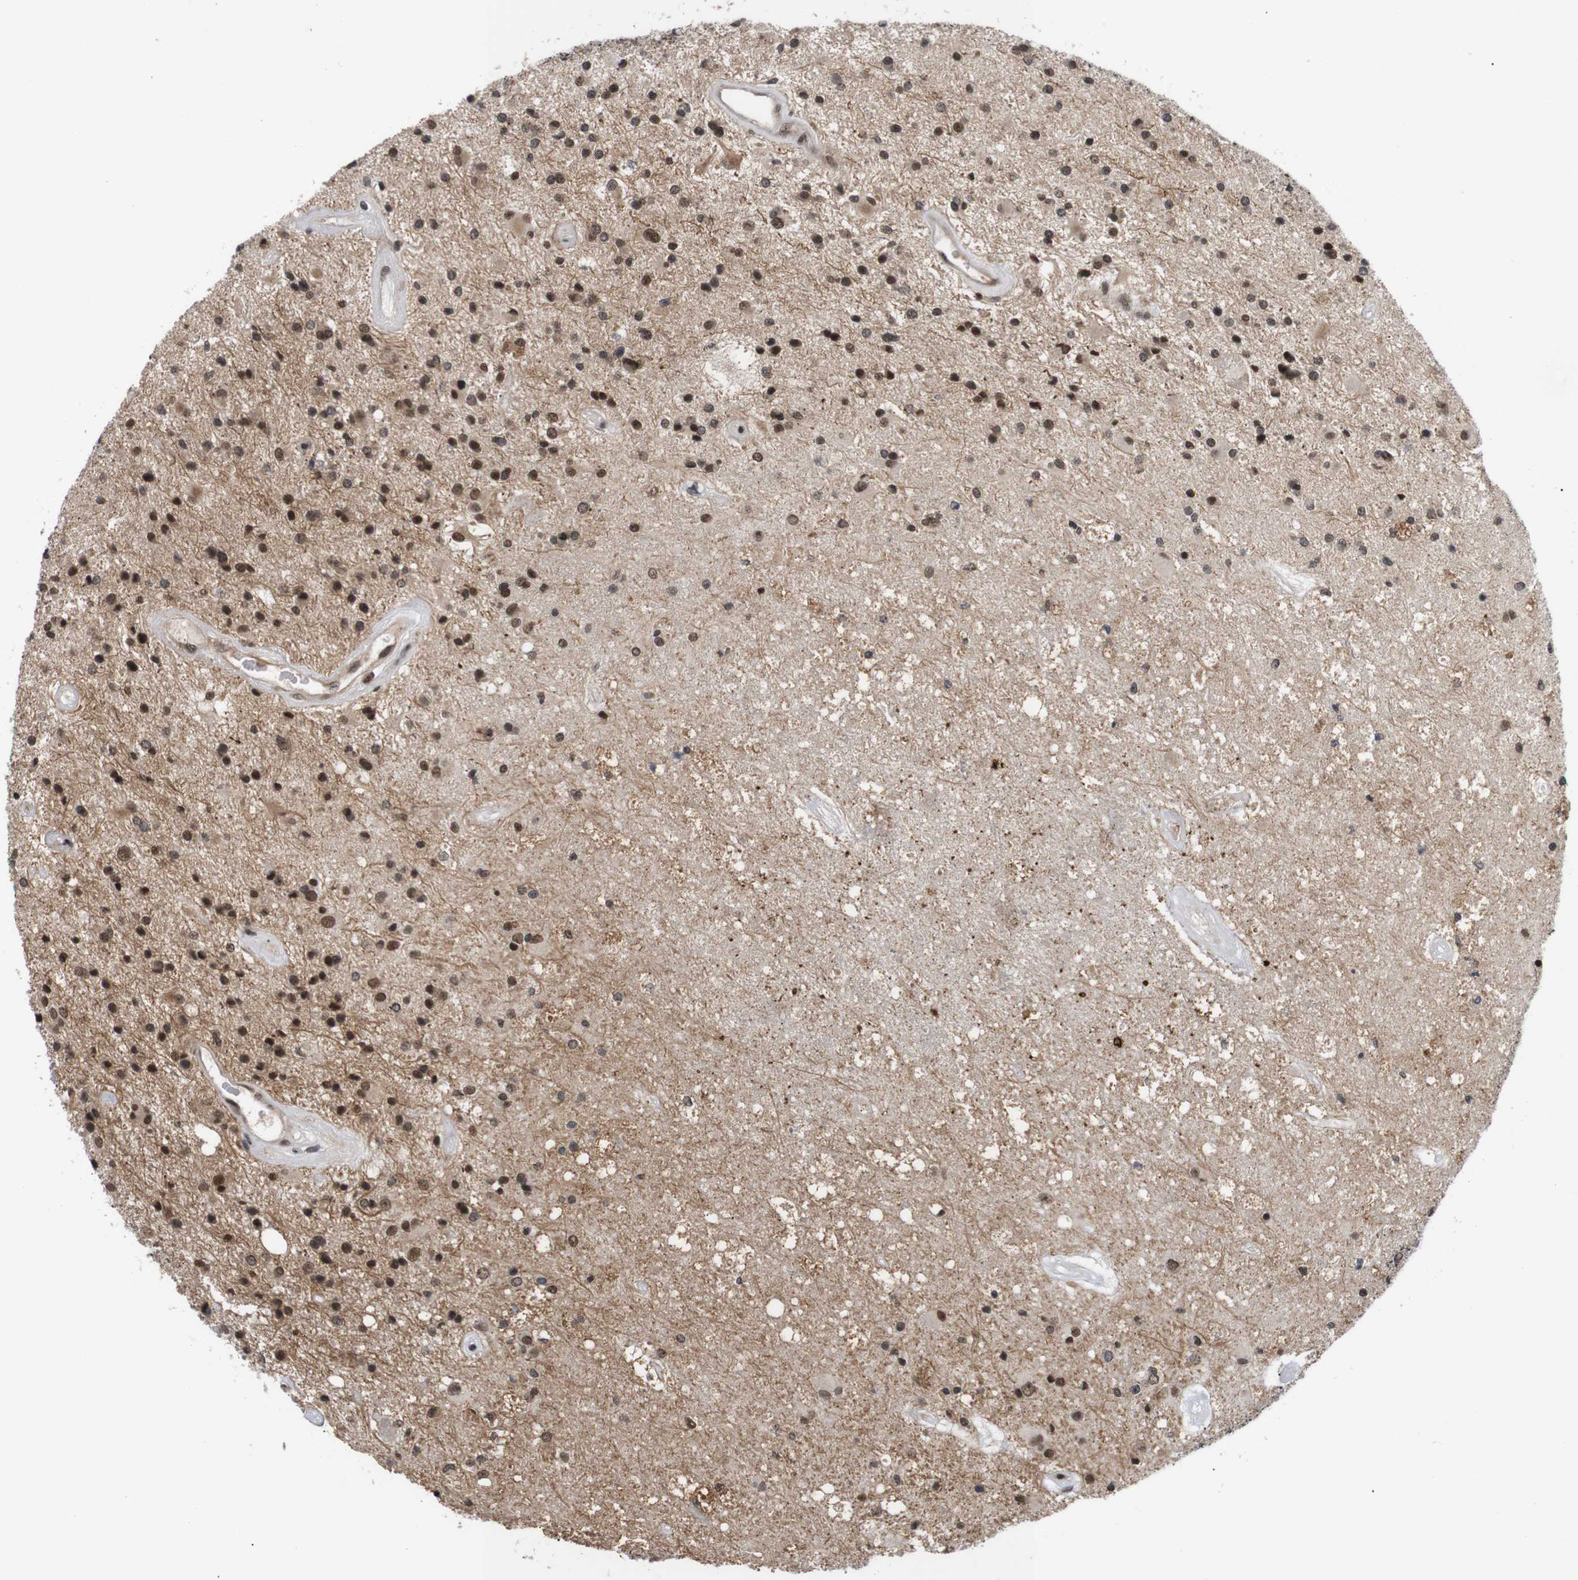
{"staining": {"intensity": "strong", "quantity": ">75%", "location": "nuclear"}, "tissue": "glioma", "cell_type": "Tumor cells", "image_type": "cancer", "snomed": [{"axis": "morphology", "description": "Glioma, malignant, Low grade"}, {"axis": "topography", "description": "Brain"}], "caption": "Glioma stained with a protein marker shows strong staining in tumor cells.", "gene": "KIF23", "patient": {"sex": "male", "age": 58}}